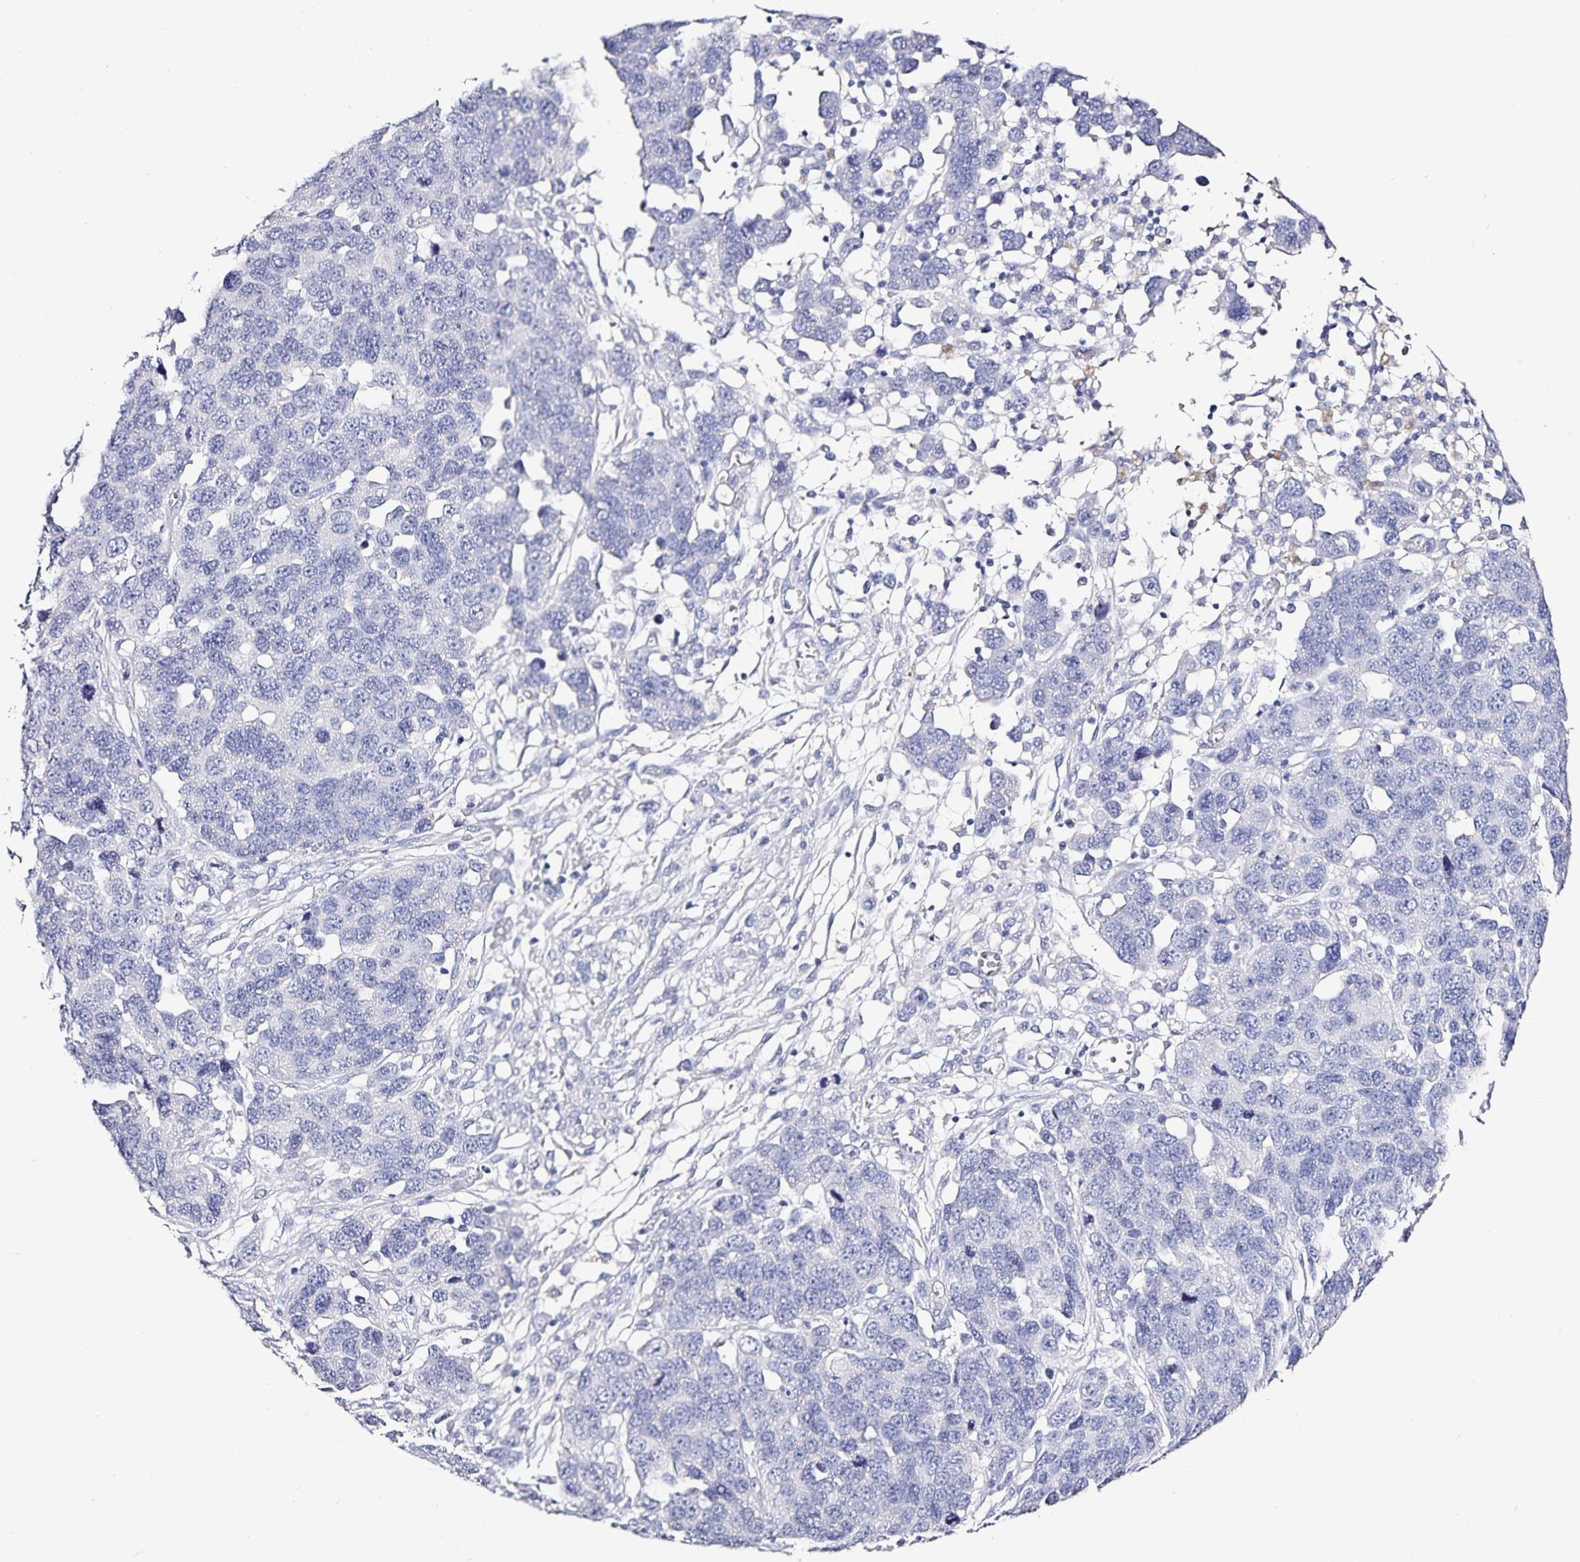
{"staining": {"intensity": "negative", "quantity": "none", "location": "none"}, "tissue": "ovarian cancer", "cell_type": "Tumor cells", "image_type": "cancer", "snomed": [{"axis": "morphology", "description": "Cystadenocarcinoma, serous, NOS"}, {"axis": "topography", "description": "Ovary"}], "caption": "High power microscopy image of an immunohistochemistry image of ovarian serous cystadenocarcinoma, revealing no significant positivity in tumor cells.", "gene": "TTR", "patient": {"sex": "female", "age": 76}}